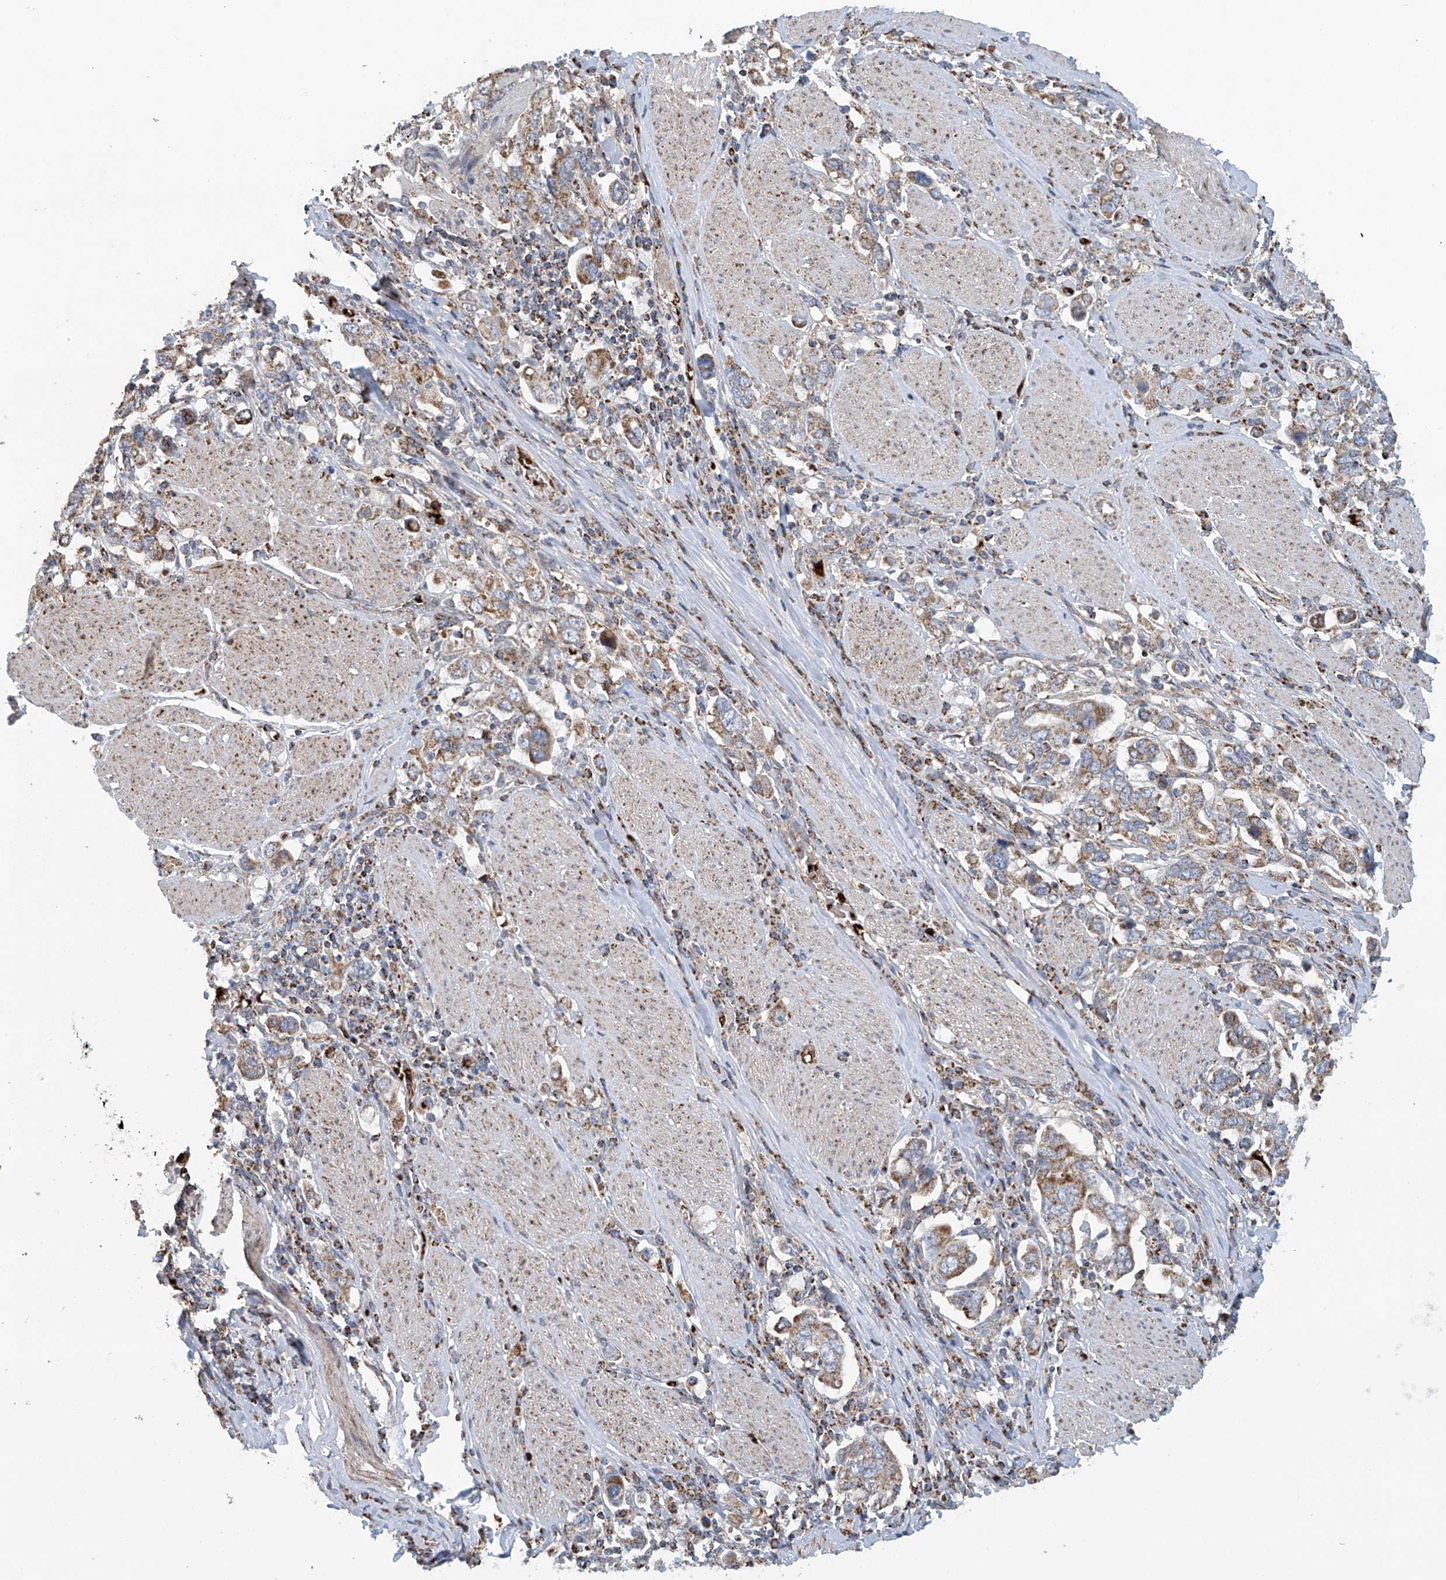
{"staining": {"intensity": "weak", "quantity": ">75%", "location": "cytoplasmic/membranous"}, "tissue": "stomach cancer", "cell_type": "Tumor cells", "image_type": "cancer", "snomed": [{"axis": "morphology", "description": "Adenocarcinoma, NOS"}, {"axis": "topography", "description": "Stomach, upper"}], "caption": "The histopathology image displays staining of adenocarcinoma (stomach), revealing weak cytoplasmic/membranous protein expression (brown color) within tumor cells.", "gene": "COMMD1", "patient": {"sex": "male", "age": 62}}